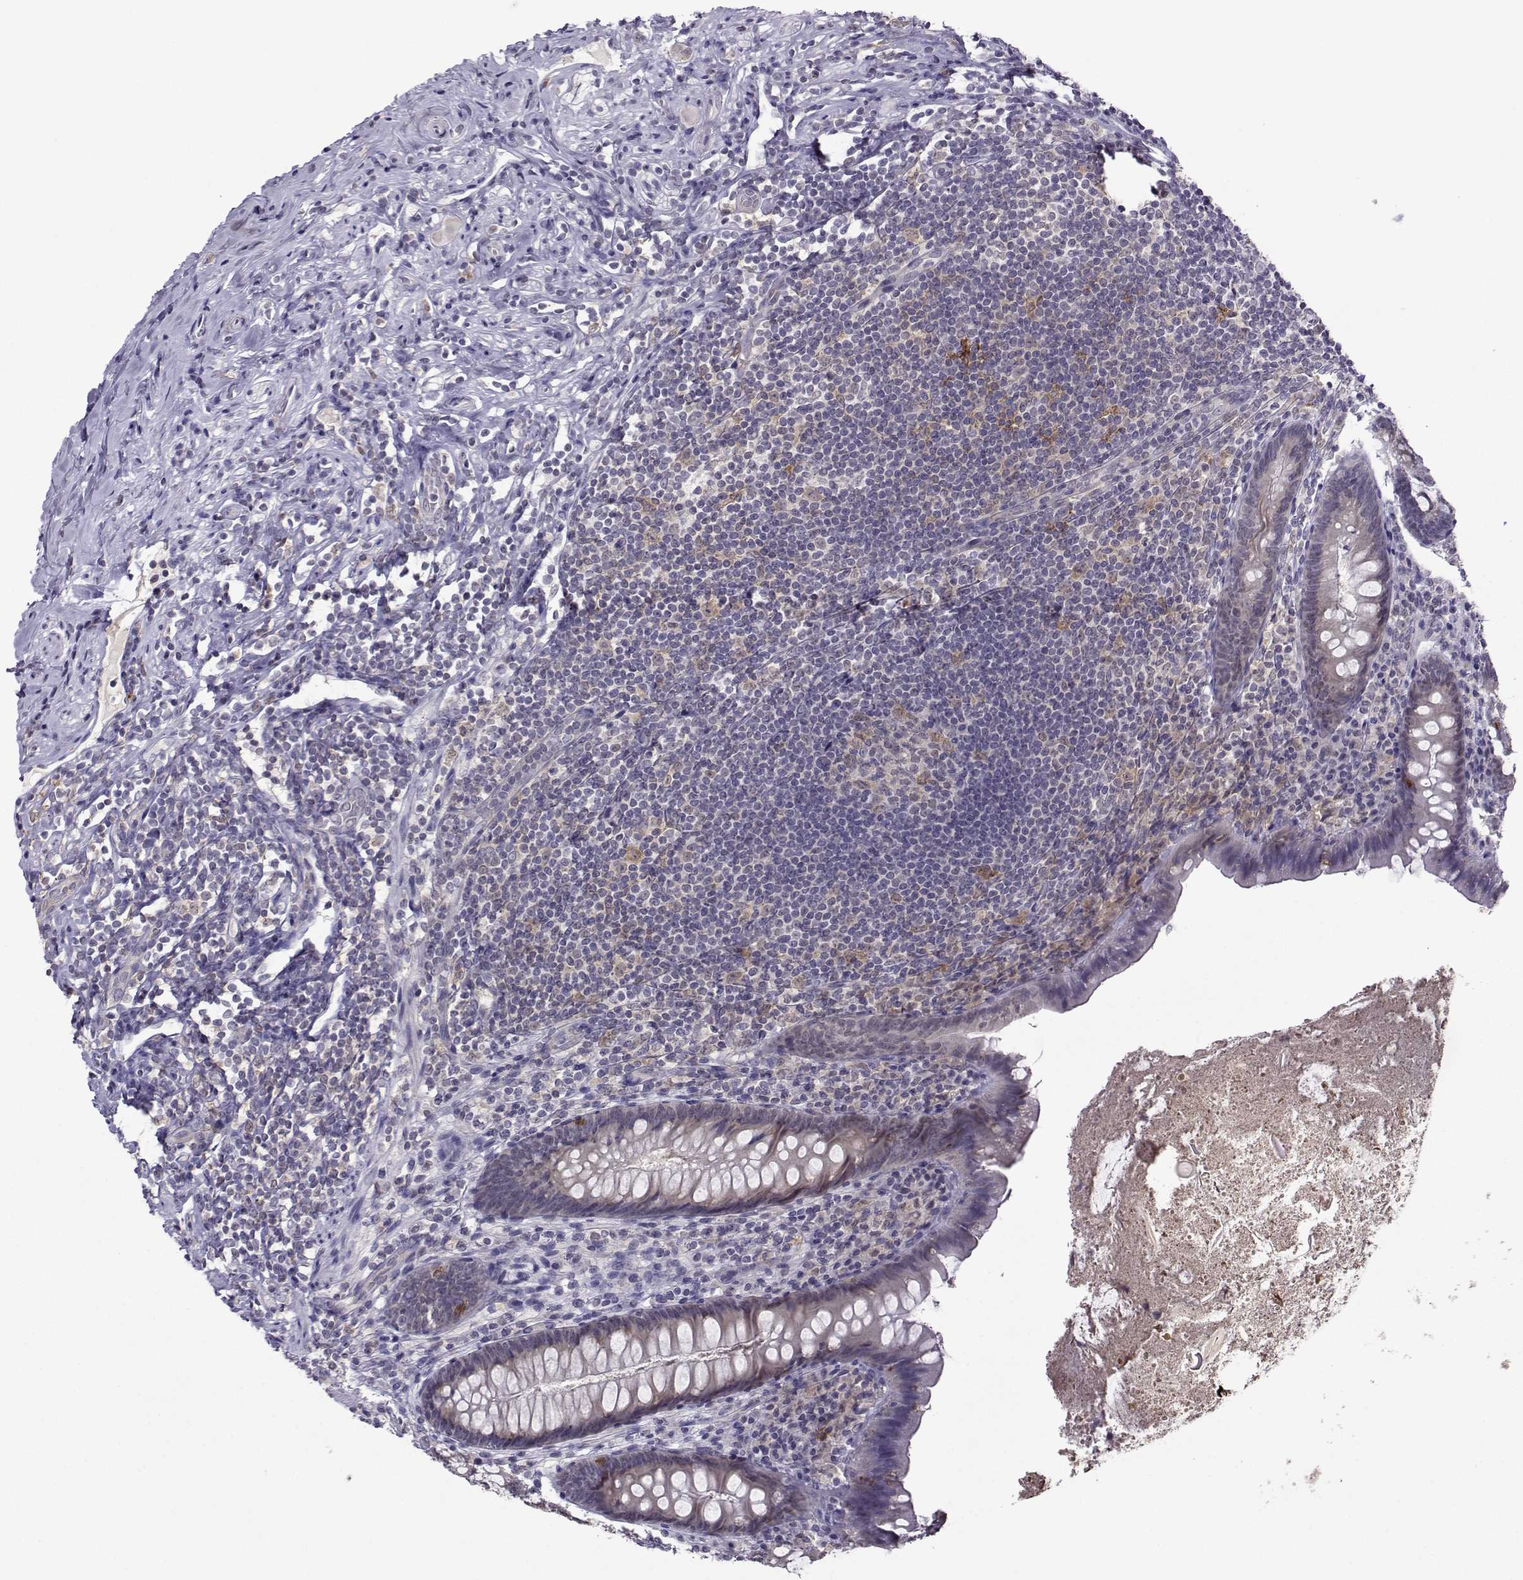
{"staining": {"intensity": "strong", "quantity": "<25%", "location": "cytoplasmic/membranous"}, "tissue": "appendix", "cell_type": "Glandular cells", "image_type": "normal", "snomed": [{"axis": "morphology", "description": "Normal tissue, NOS"}, {"axis": "topography", "description": "Appendix"}], "caption": "Normal appendix was stained to show a protein in brown. There is medium levels of strong cytoplasmic/membranous staining in approximately <25% of glandular cells.", "gene": "DDX20", "patient": {"sex": "male", "age": 47}}